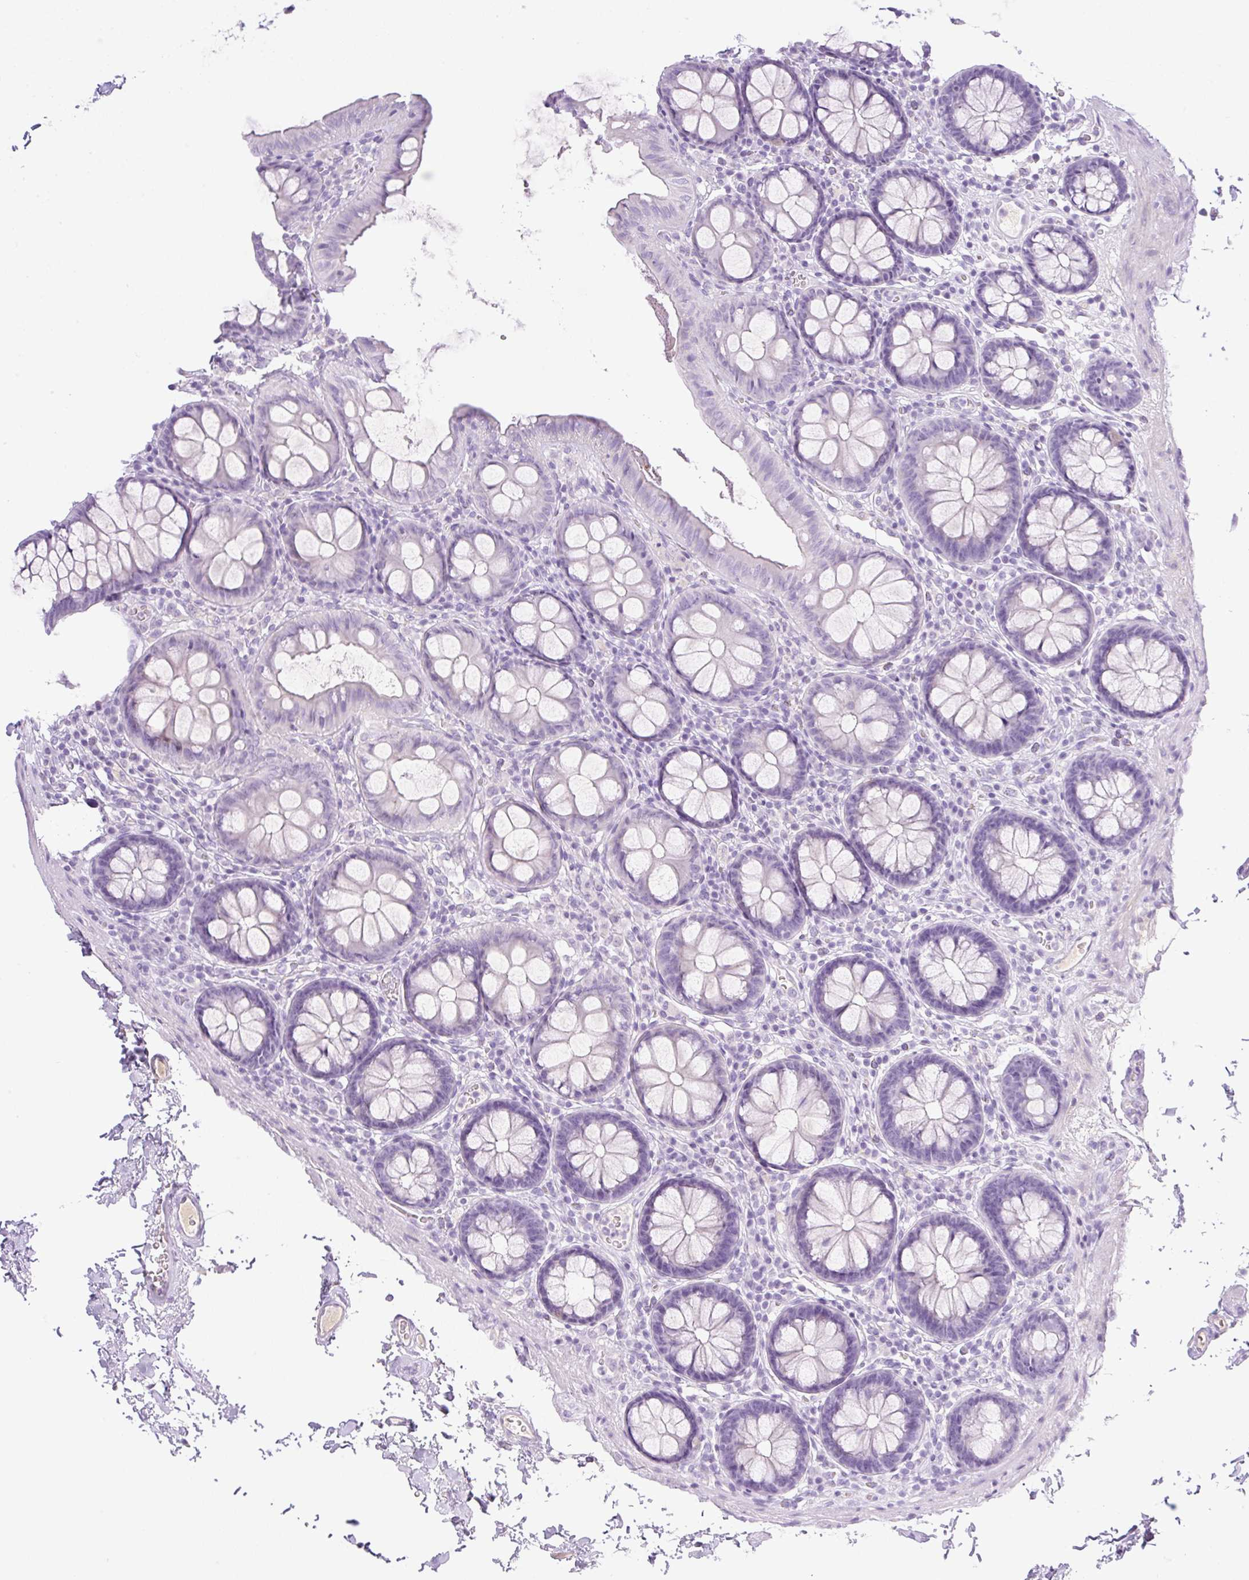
{"staining": {"intensity": "negative", "quantity": "none", "location": "none"}, "tissue": "colon", "cell_type": "Endothelial cells", "image_type": "normal", "snomed": [{"axis": "morphology", "description": "Normal tissue, NOS"}, {"axis": "topography", "description": "Colon"}, {"axis": "topography", "description": "Peripheral nerve tissue"}], "caption": "This is an immunohistochemistry image of normal colon. There is no staining in endothelial cells.", "gene": "PALM3", "patient": {"sex": "male", "age": 84}}